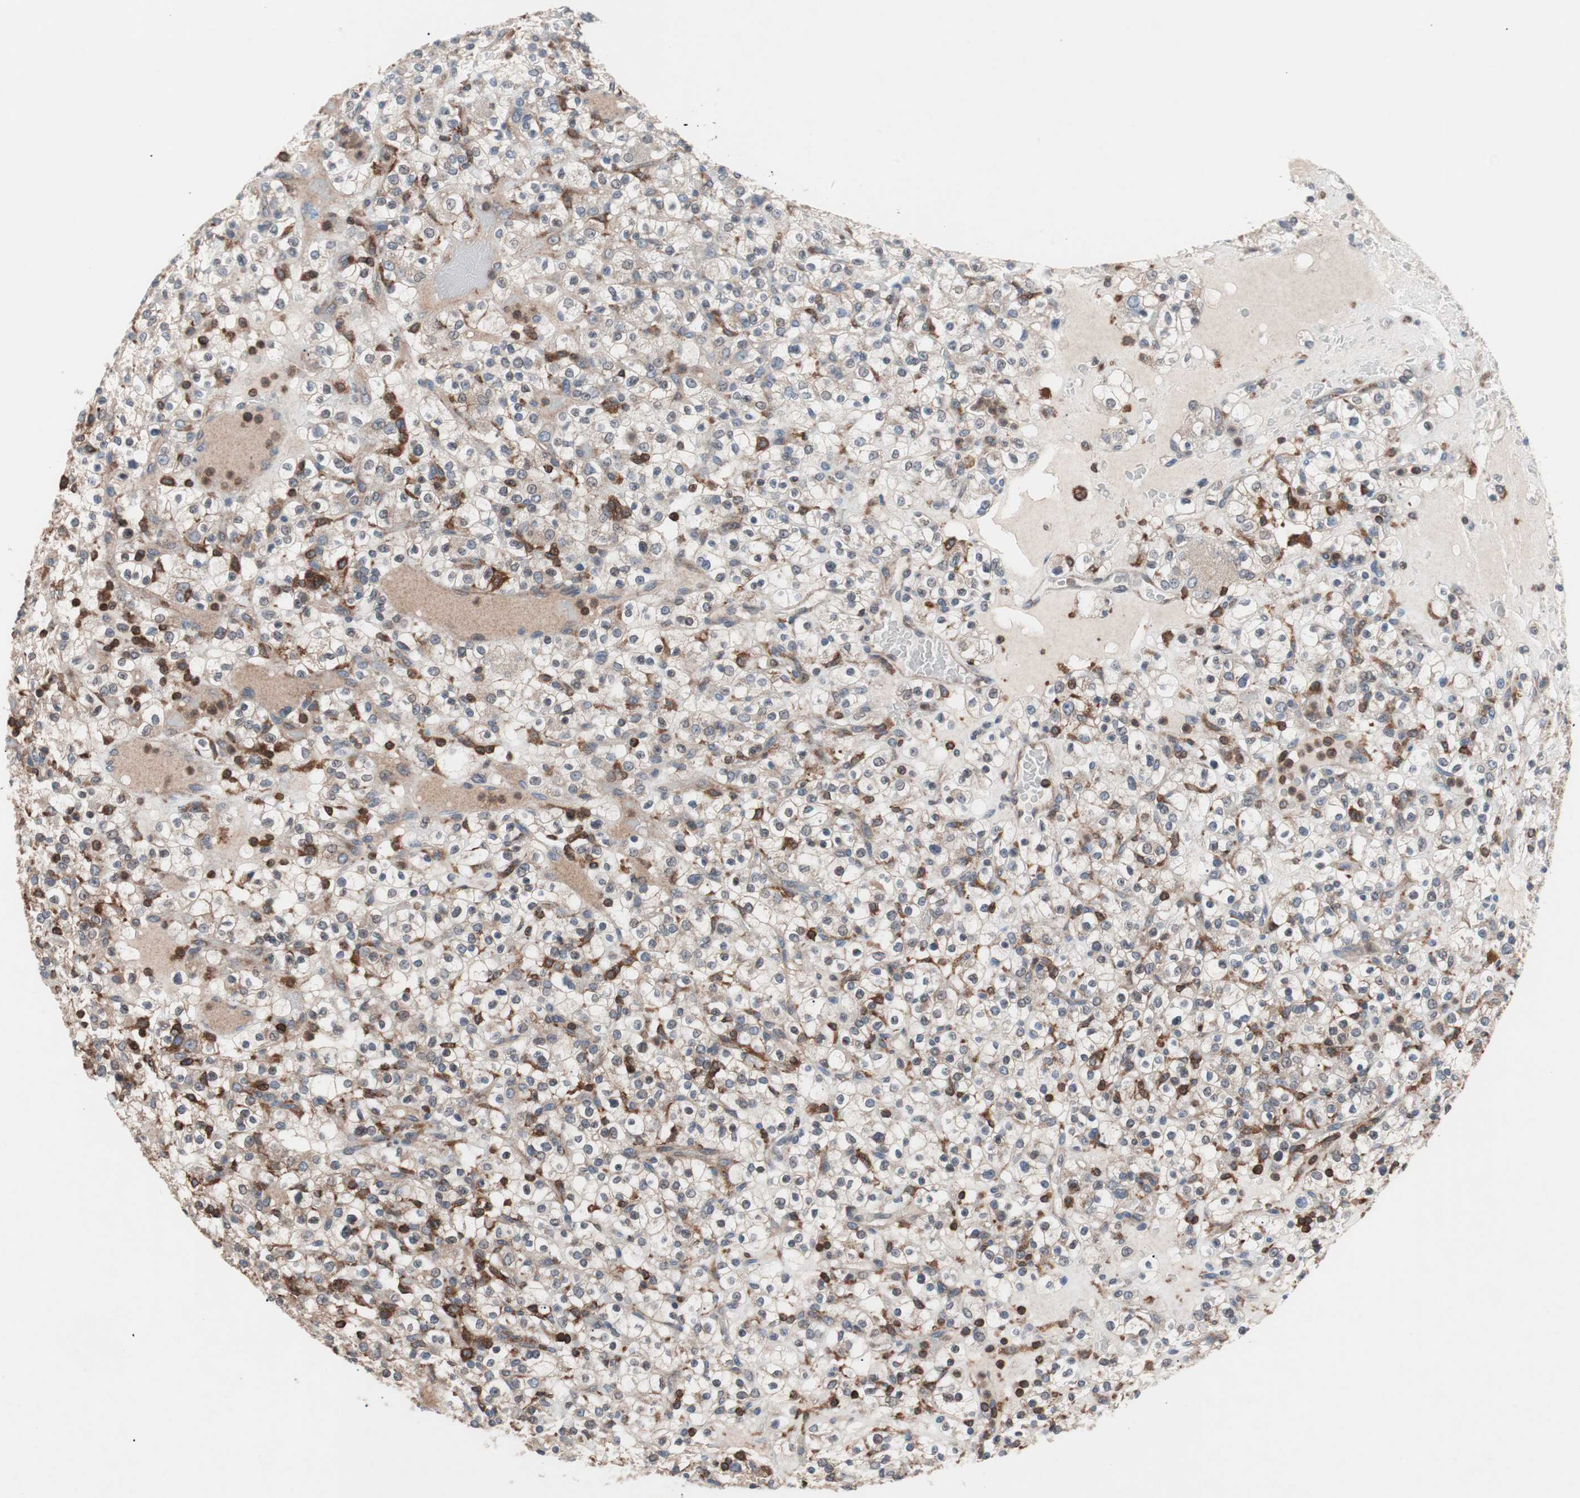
{"staining": {"intensity": "moderate", "quantity": ">75%", "location": "cytoplasmic/membranous"}, "tissue": "renal cancer", "cell_type": "Tumor cells", "image_type": "cancer", "snomed": [{"axis": "morphology", "description": "Normal tissue, NOS"}, {"axis": "morphology", "description": "Adenocarcinoma, NOS"}, {"axis": "topography", "description": "Kidney"}], "caption": "Protein staining of renal adenocarcinoma tissue exhibits moderate cytoplasmic/membranous positivity in approximately >75% of tumor cells.", "gene": "PIK3R1", "patient": {"sex": "female", "age": 72}}